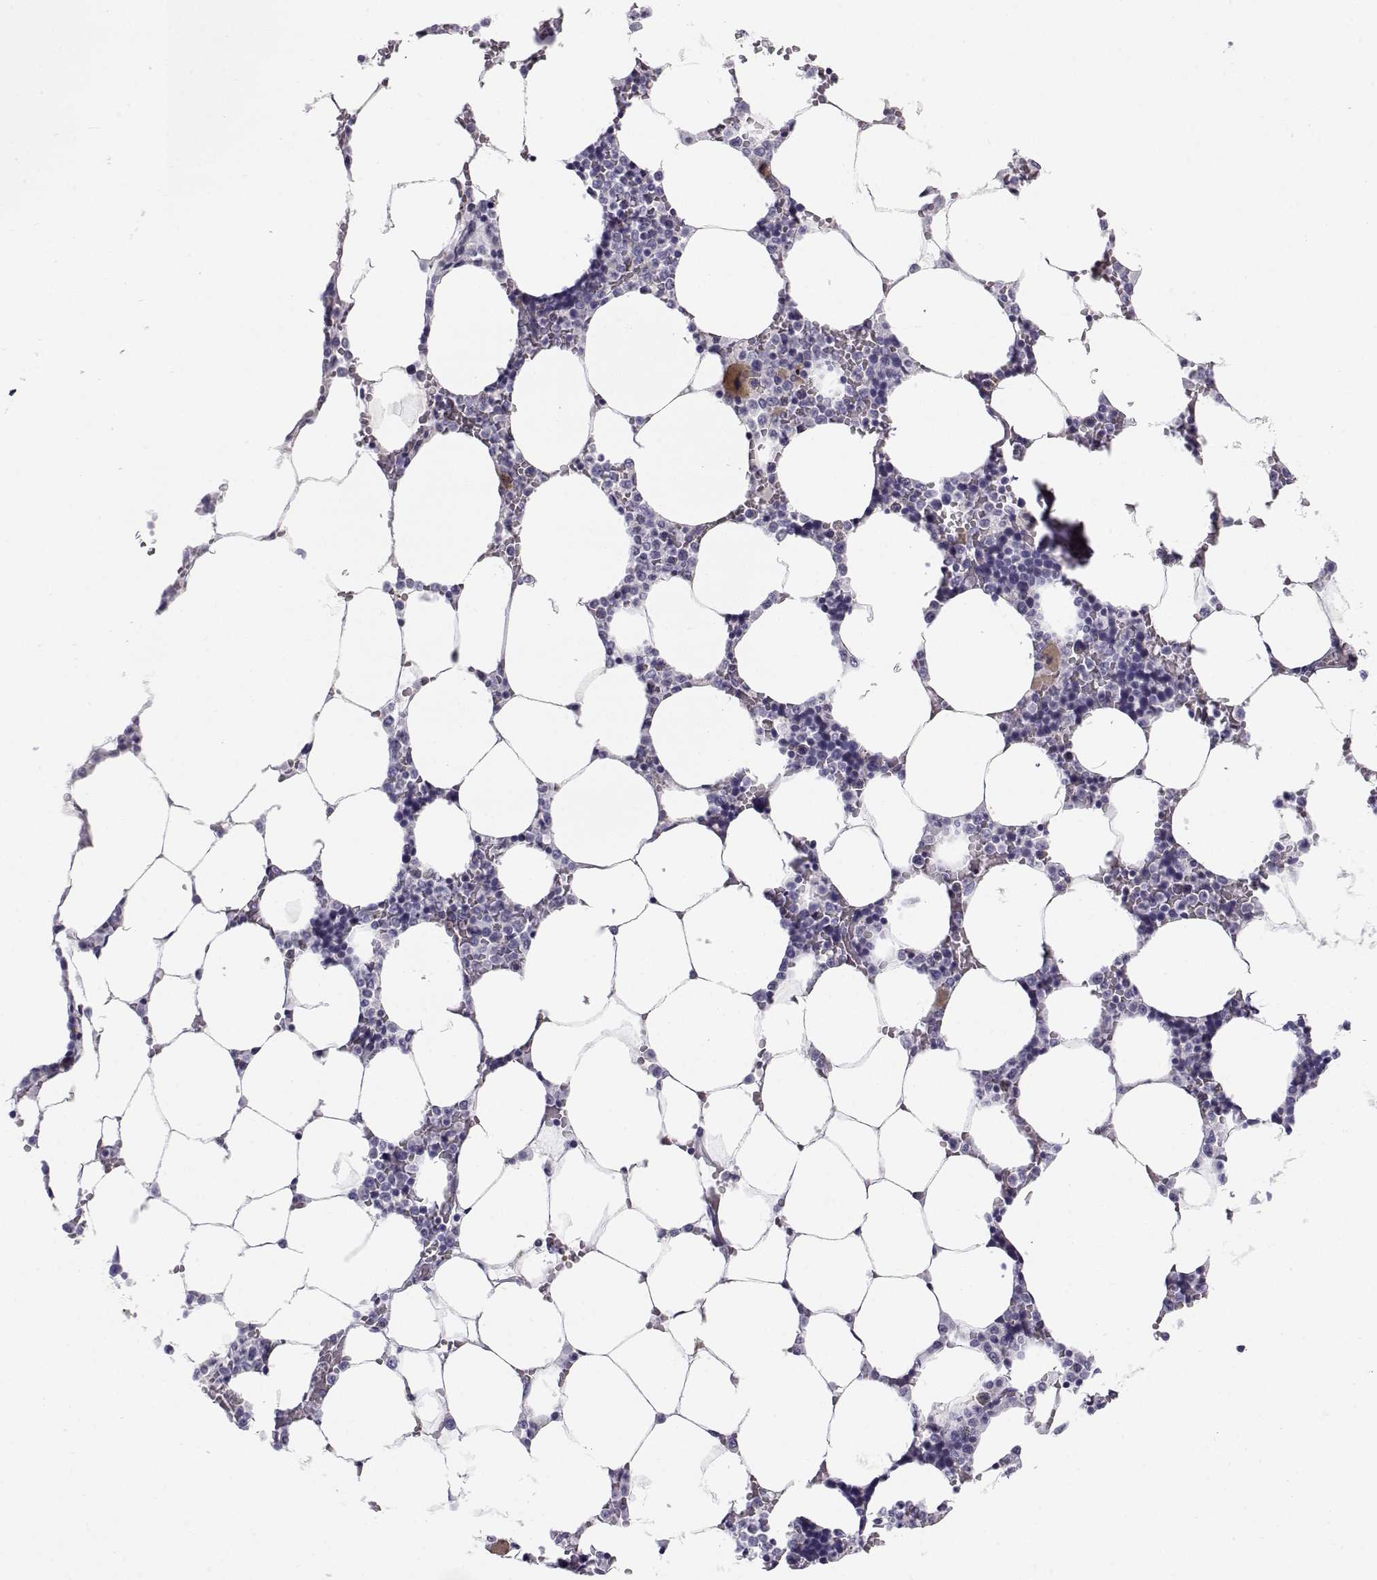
{"staining": {"intensity": "weak", "quantity": "<25%", "location": "cytoplasmic/membranous"}, "tissue": "bone marrow", "cell_type": "Hematopoietic cells", "image_type": "normal", "snomed": [{"axis": "morphology", "description": "Normal tissue, NOS"}, {"axis": "topography", "description": "Bone marrow"}], "caption": "DAB (3,3'-diaminobenzidine) immunohistochemical staining of normal bone marrow exhibits no significant staining in hematopoietic cells.", "gene": "KCNMB4", "patient": {"sex": "female", "age": 52}}